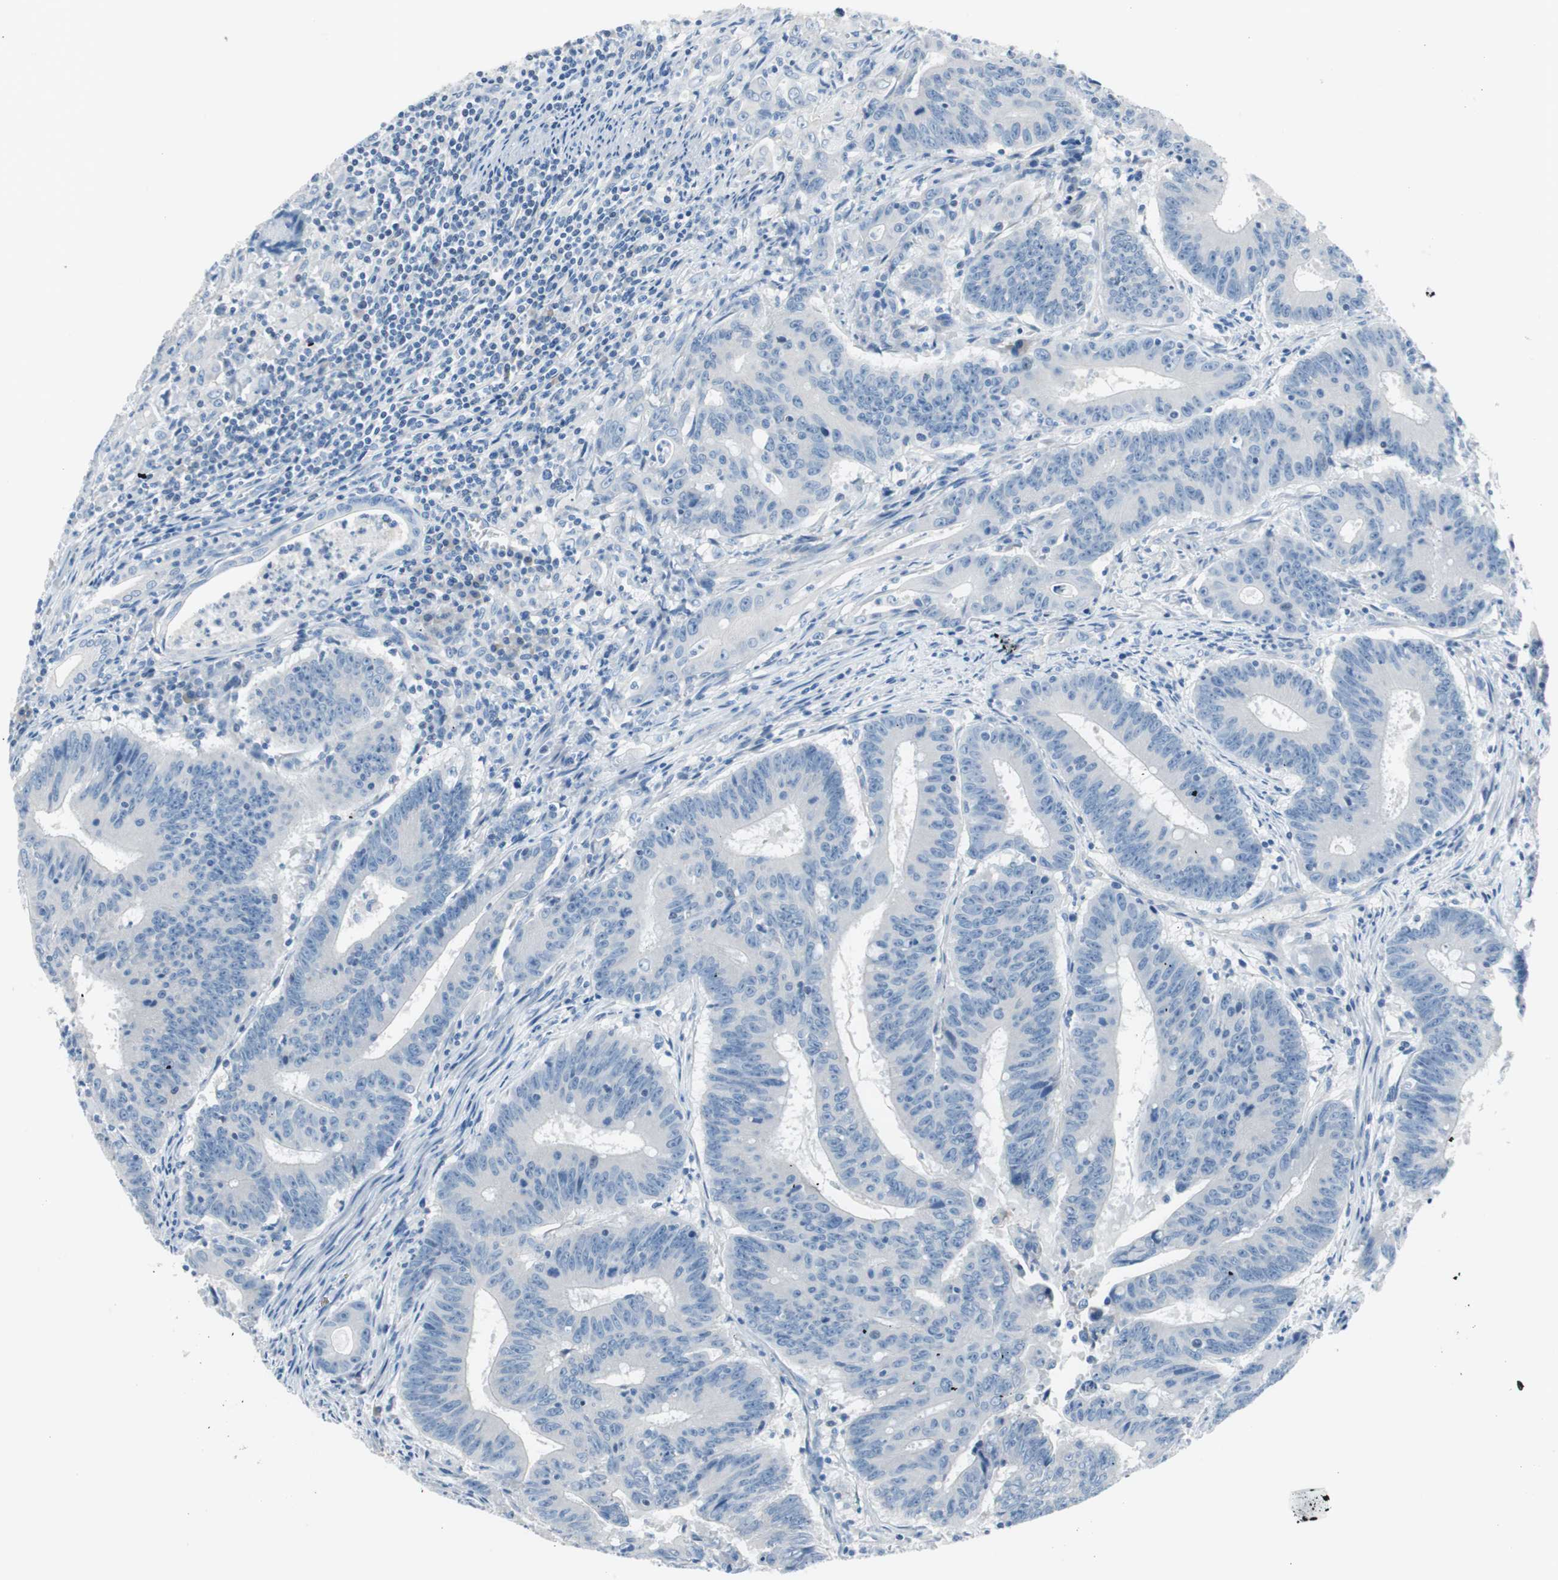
{"staining": {"intensity": "negative", "quantity": "none", "location": "none"}, "tissue": "colorectal cancer", "cell_type": "Tumor cells", "image_type": "cancer", "snomed": [{"axis": "morphology", "description": "Adenocarcinoma, NOS"}, {"axis": "topography", "description": "Colon"}], "caption": "Histopathology image shows no protein expression in tumor cells of colorectal adenocarcinoma tissue. The staining is performed using DAB (3,3'-diaminobenzidine) brown chromogen with nuclei counter-stained in using hematoxylin.", "gene": "EVA1A", "patient": {"sex": "male", "age": 45}}